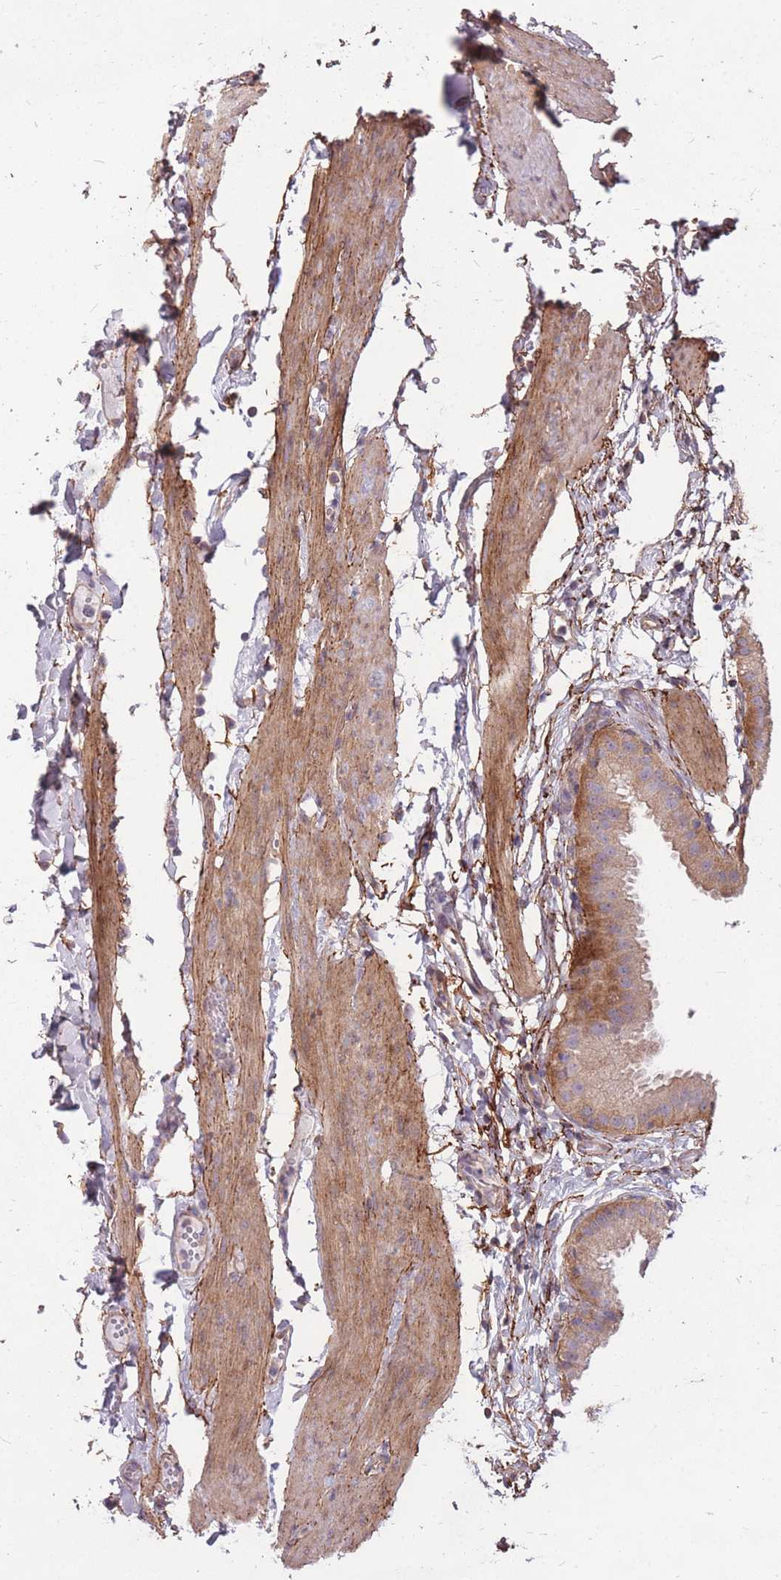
{"staining": {"intensity": "moderate", "quantity": ">75%", "location": "cytoplasmic/membranous"}, "tissue": "gallbladder", "cell_type": "Glandular cells", "image_type": "normal", "snomed": [{"axis": "morphology", "description": "Normal tissue, NOS"}, {"axis": "topography", "description": "Gallbladder"}], "caption": "Immunohistochemical staining of unremarkable gallbladder reveals moderate cytoplasmic/membranous protein positivity in approximately >75% of glandular cells.", "gene": "DYNC1LI2", "patient": {"sex": "female", "age": 61}}